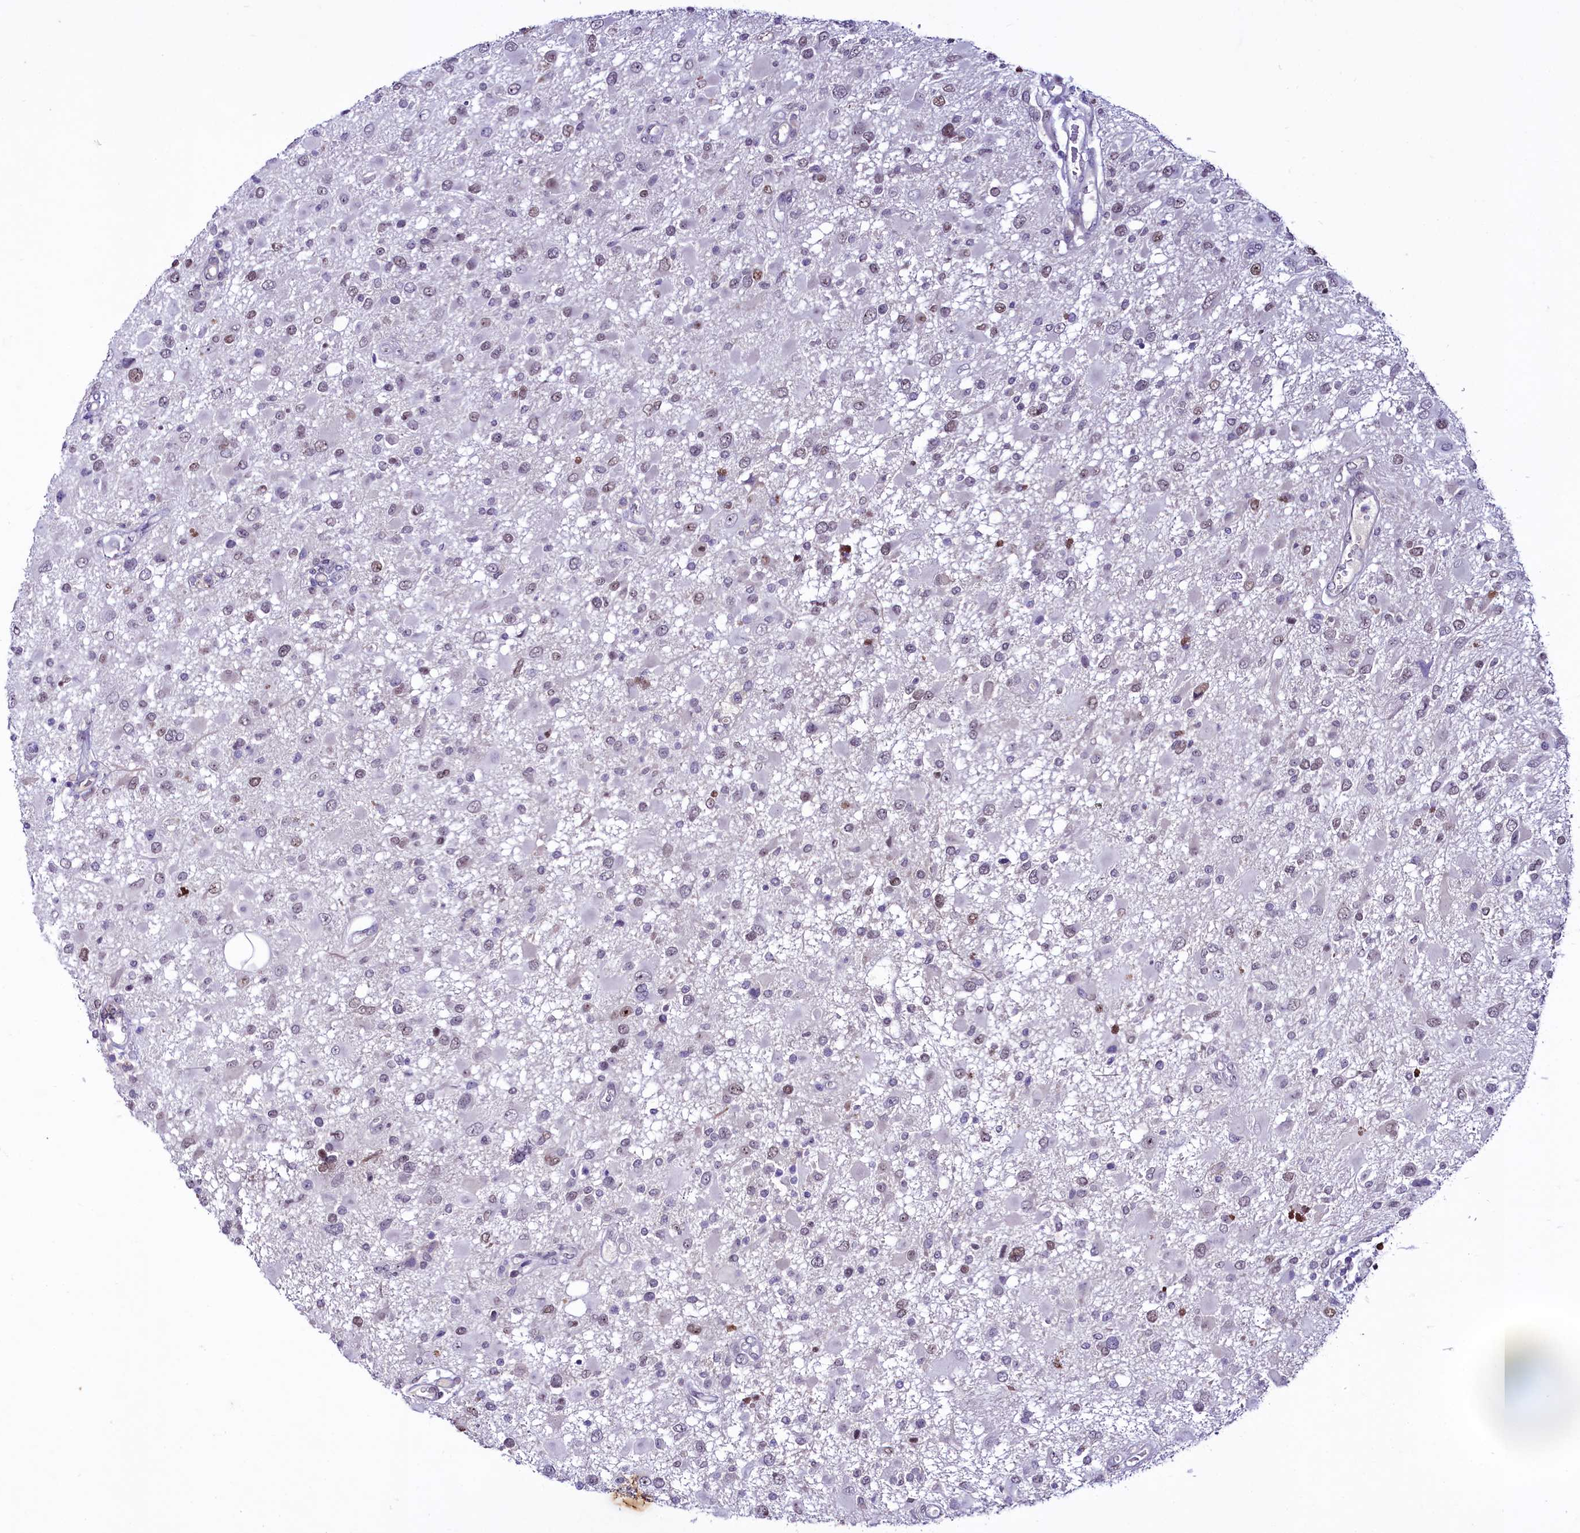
{"staining": {"intensity": "weak", "quantity": "<25%", "location": "nuclear"}, "tissue": "glioma", "cell_type": "Tumor cells", "image_type": "cancer", "snomed": [{"axis": "morphology", "description": "Glioma, malignant, High grade"}, {"axis": "topography", "description": "Brain"}], "caption": "DAB (3,3'-diaminobenzidine) immunohistochemical staining of human malignant high-grade glioma exhibits no significant positivity in tumor cells.", "gene": "LEUTX", "patient": {"sex": "male", "age": 53}}